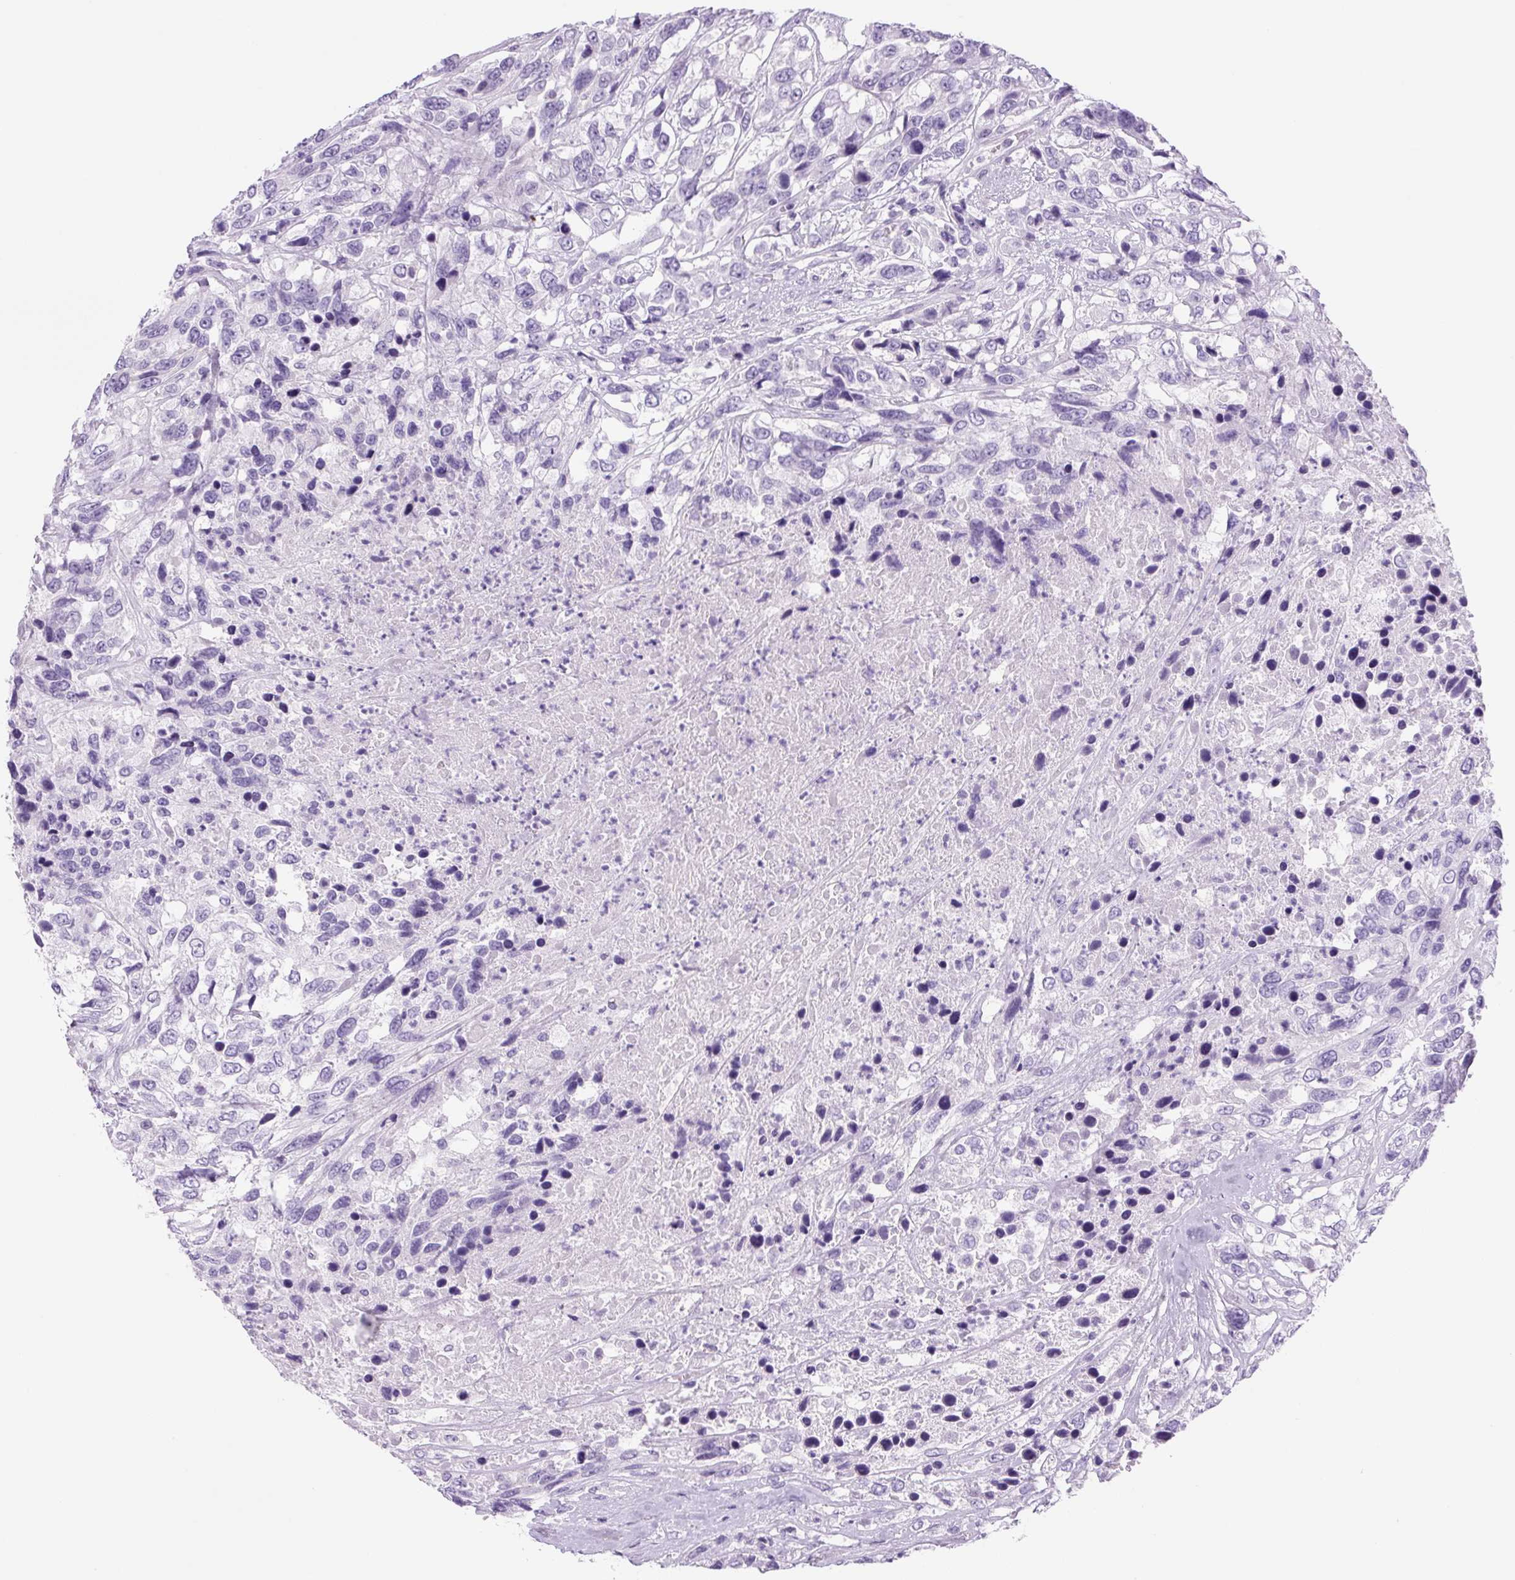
{"staining": {"intensity": "negative", "quantity": "none", "location": "none"}, "tissue": "urothelial cancer", "cell_type": "Tumor cells", "image_type": "cancer", "snomed": [{"axis": "morphology", "description": "Urothelial carcinoma, High grade"}, {"axis": "topography", "description": "Urinary bladder"}], "caption": "This is an immunohistochemistry (IHC) histopathology image of urothelial cancer. There is no expression in tumor cells.", "gene": "PRRT1", "patient": {"sex": "female", "age": 70}}